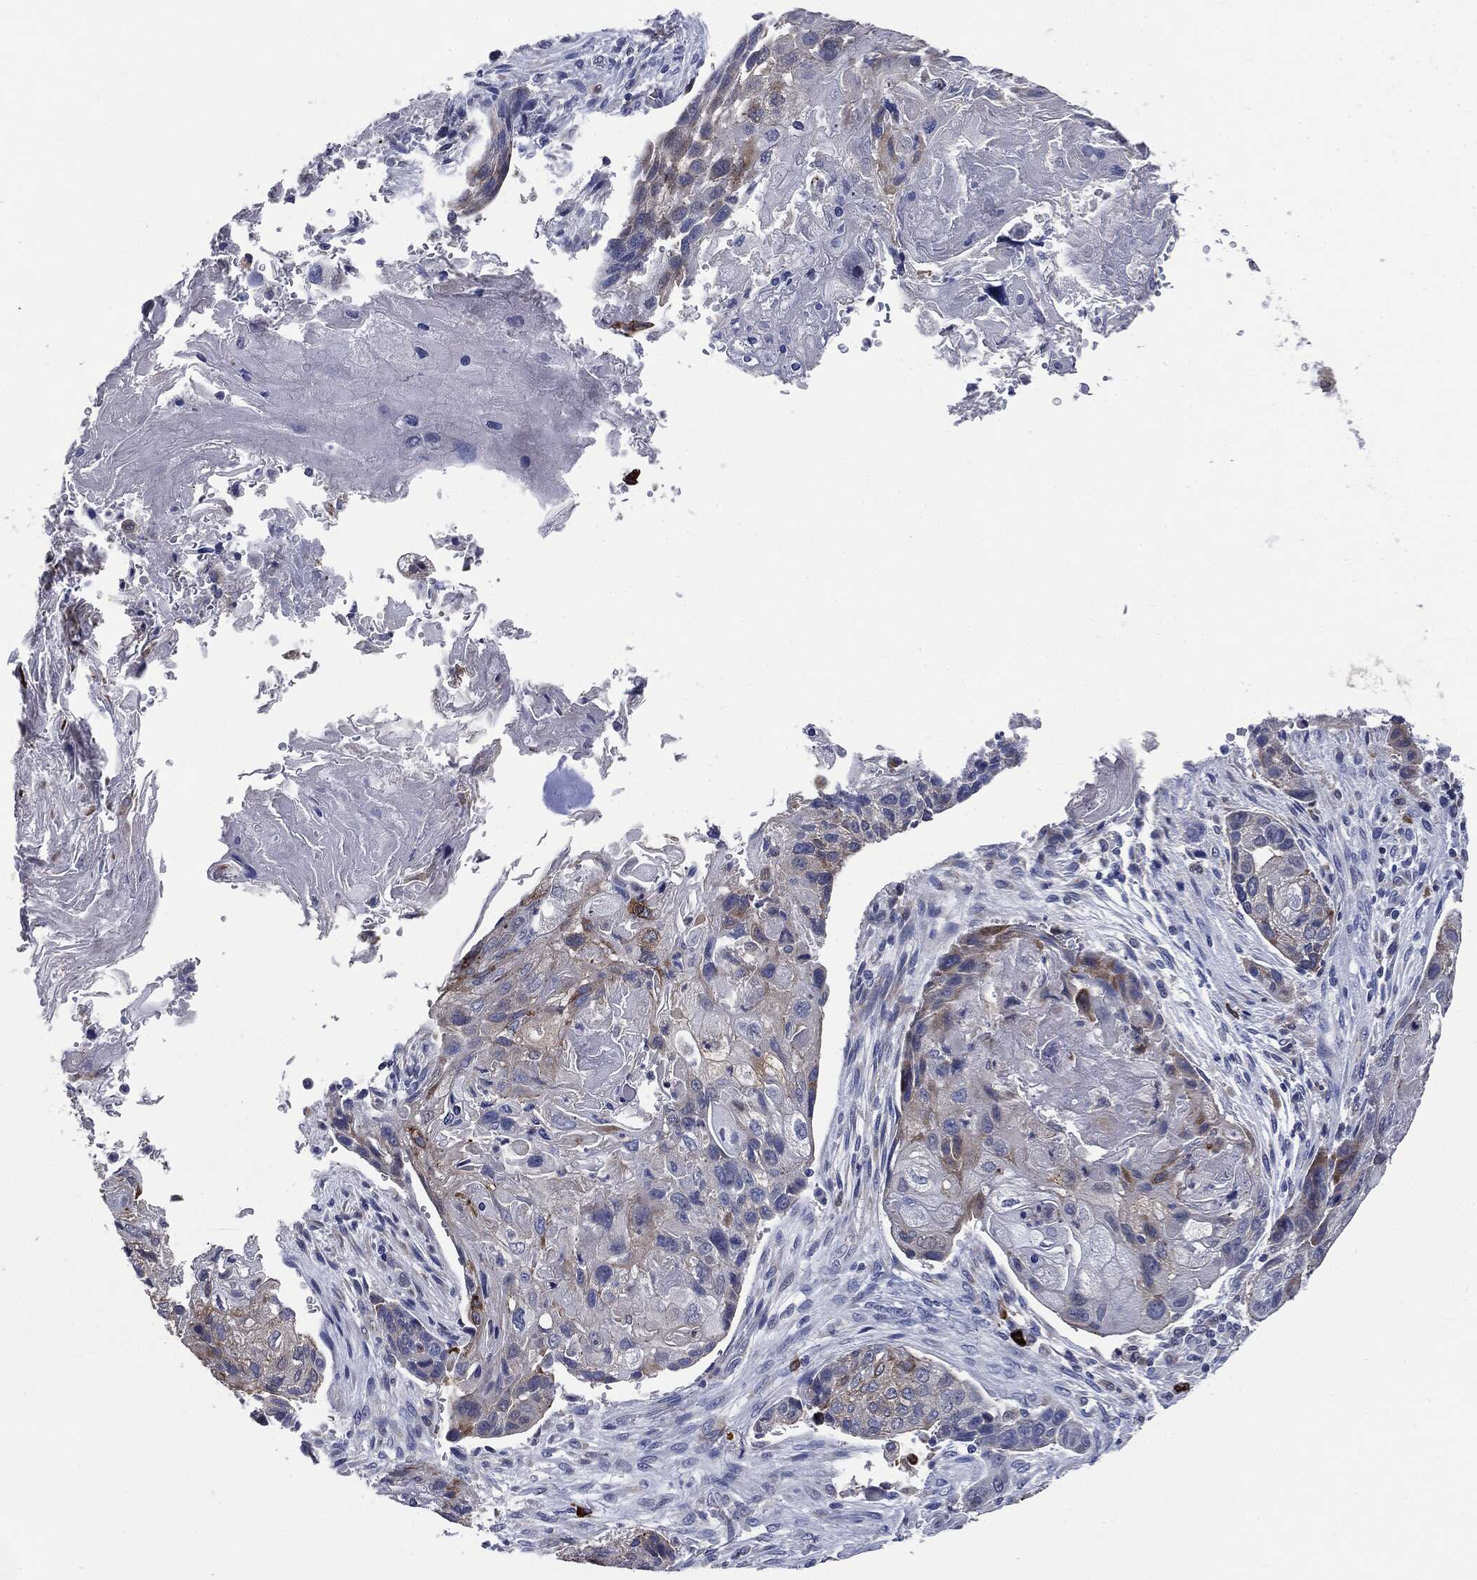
{"staining": {"intensity": "moderate", "quantity": "<25%", "location": "cytoplasmic/membranous"}, "tissue": "lung cancer", "cell_type": "Tumor cells", "image_type": "cancer", "snomed": [{"axis": "morphology", "description": "Normal tissue, NOS"}, {"axis": "morphology", "description": "Squamous cell carcinoma, NOS"}, {"axis": "topography", "description": "Bronchus"}, {"axis": "topography", "description": "Lung"}], "caption": "Protein staining reveals moderate cytoplasmic/membranous expression in approximately <25% of tumor cells in lung squamous cell carcinoma. (brown staining indicates protein expression, while blue staining denotes nuclei).", "gene": "PTGS2", "patient": {"sex": "male", "age": 69}}